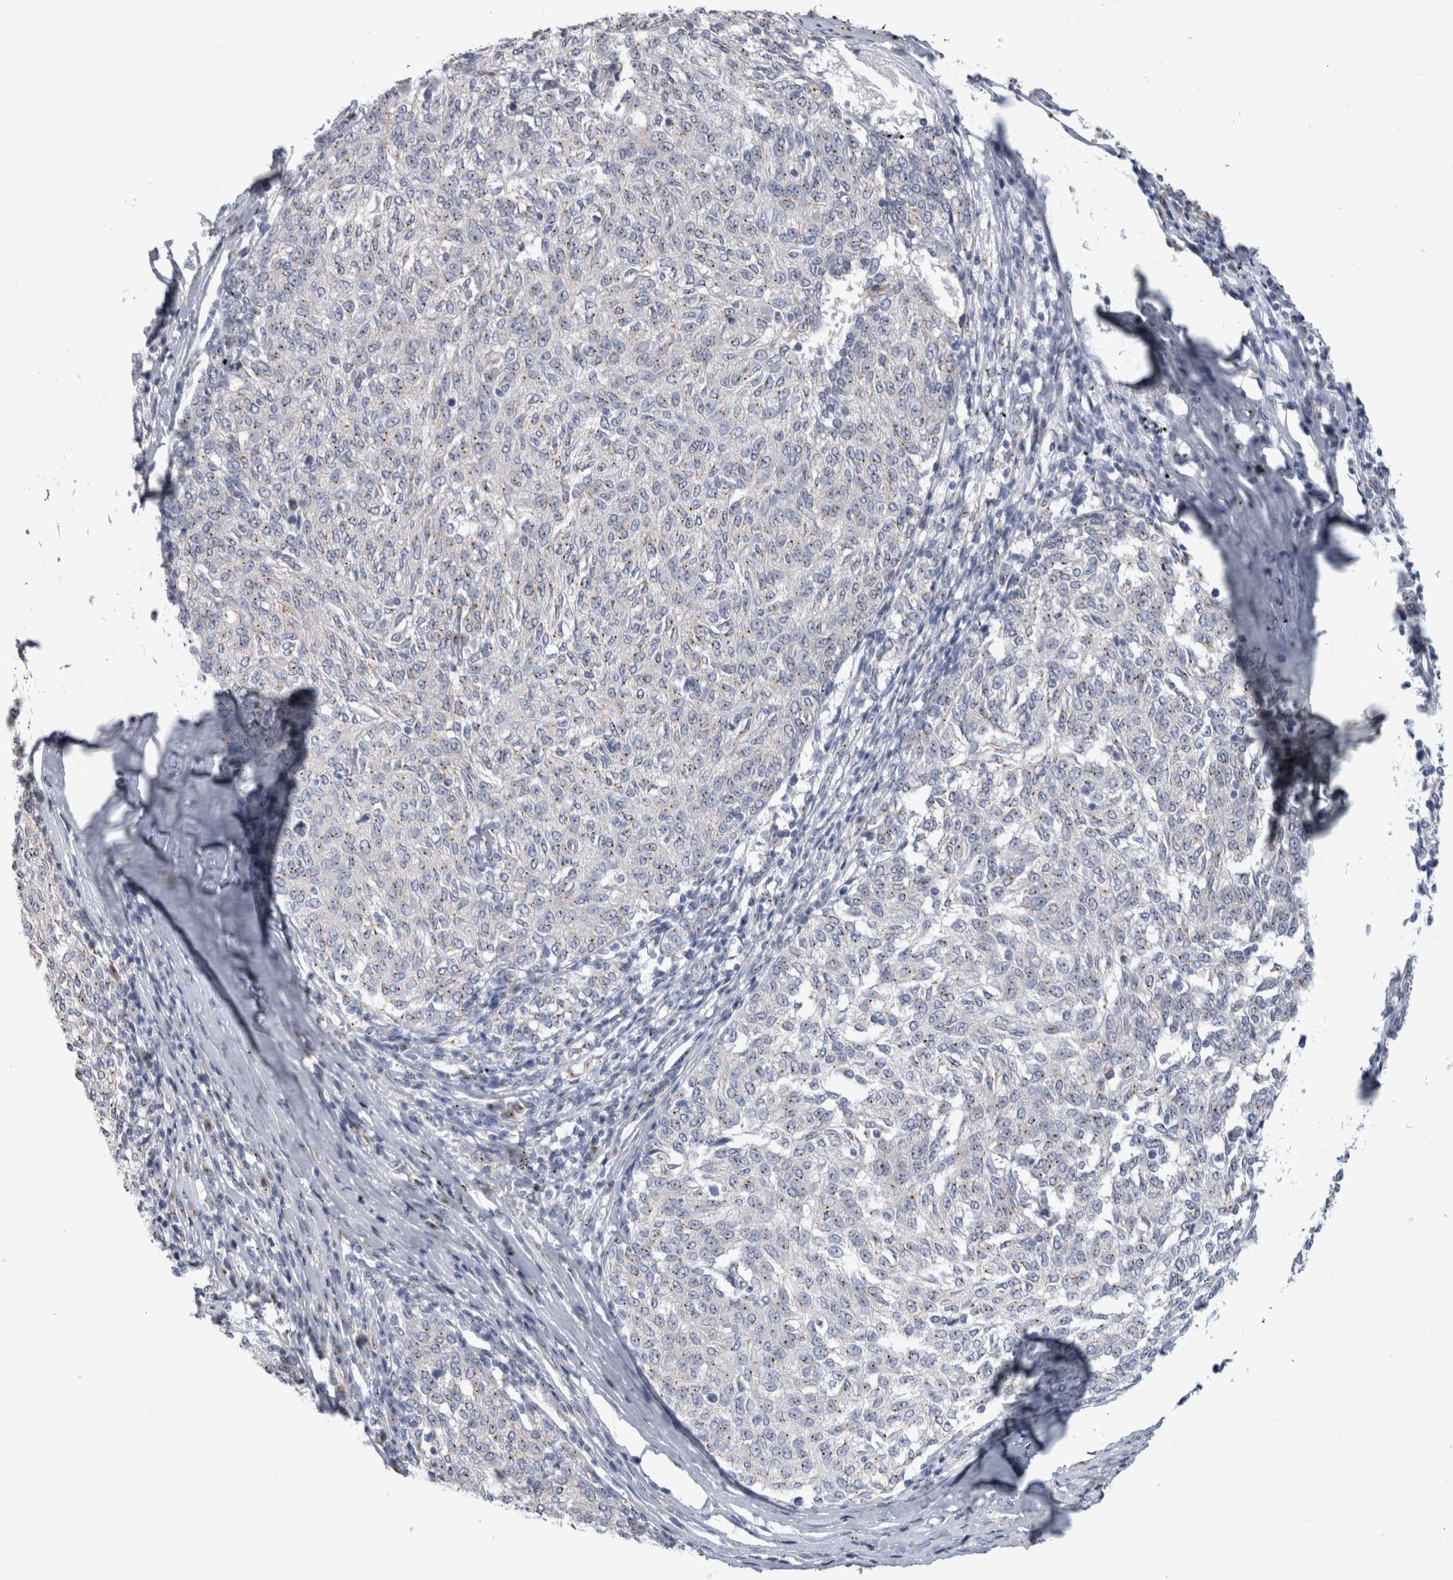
{"staining": {"intensity": "negative", "quantity": "none", "location": "none"}, "tissue": "melanoma", "cell_type": "Tumor cells", "image_type": "cancer", "snomed": [{"axis": "morphology", "description": "Malignant melanoma, NOS"}, {"axis": "topography", "description": "Skin"}], "caption": "There is no significant expression in tumor cells of melanoma.", "gene": "AKAP9", "patient": {"sex": "female", "age": 72}}